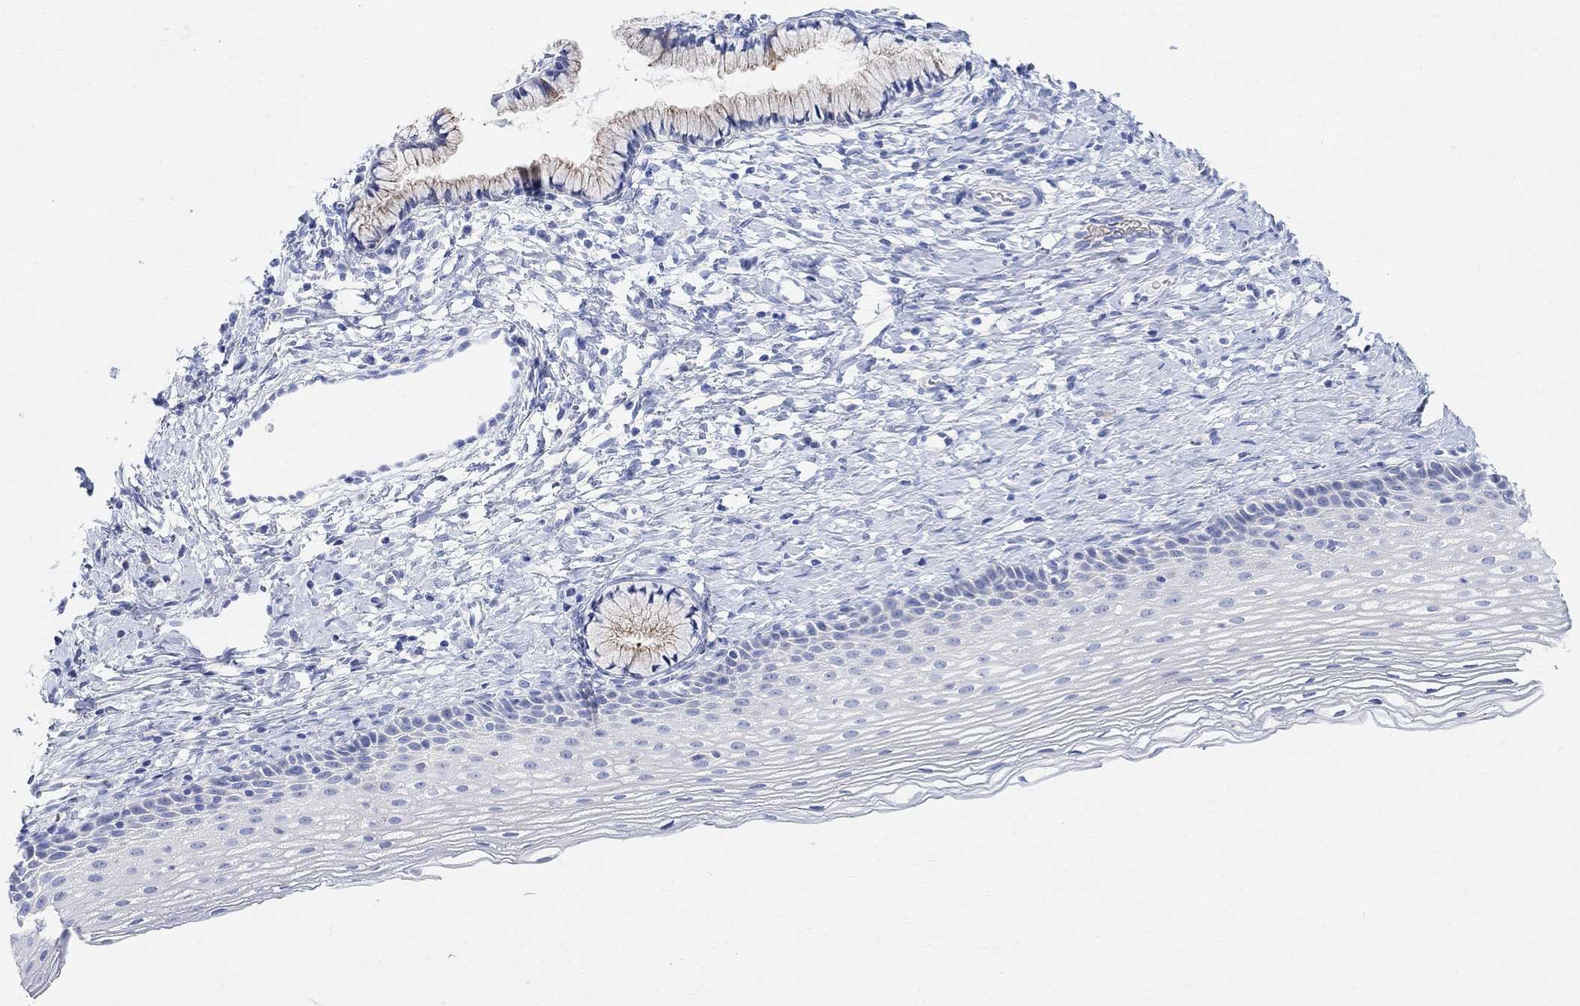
{"staining": {"intensity": "weak", "quantity": "25%-75%", "location": "cytoplasmic/membranous"}, "tissue": "cervix", "cell_type": "Glandular cells", "image_type": "normal", "snomed": [{"axis": "morphology", "description": "Normal tissue, NOS"}, {"axis": "topography", "description": "Cervix"}], "caption": "Protein analysis of normal cervix shows weak cytoplasmic/membranous staining in about 25%-75% of glandular cells.", "gene": "RETNLB", "patient": {"sex": "female", "age": 39}}